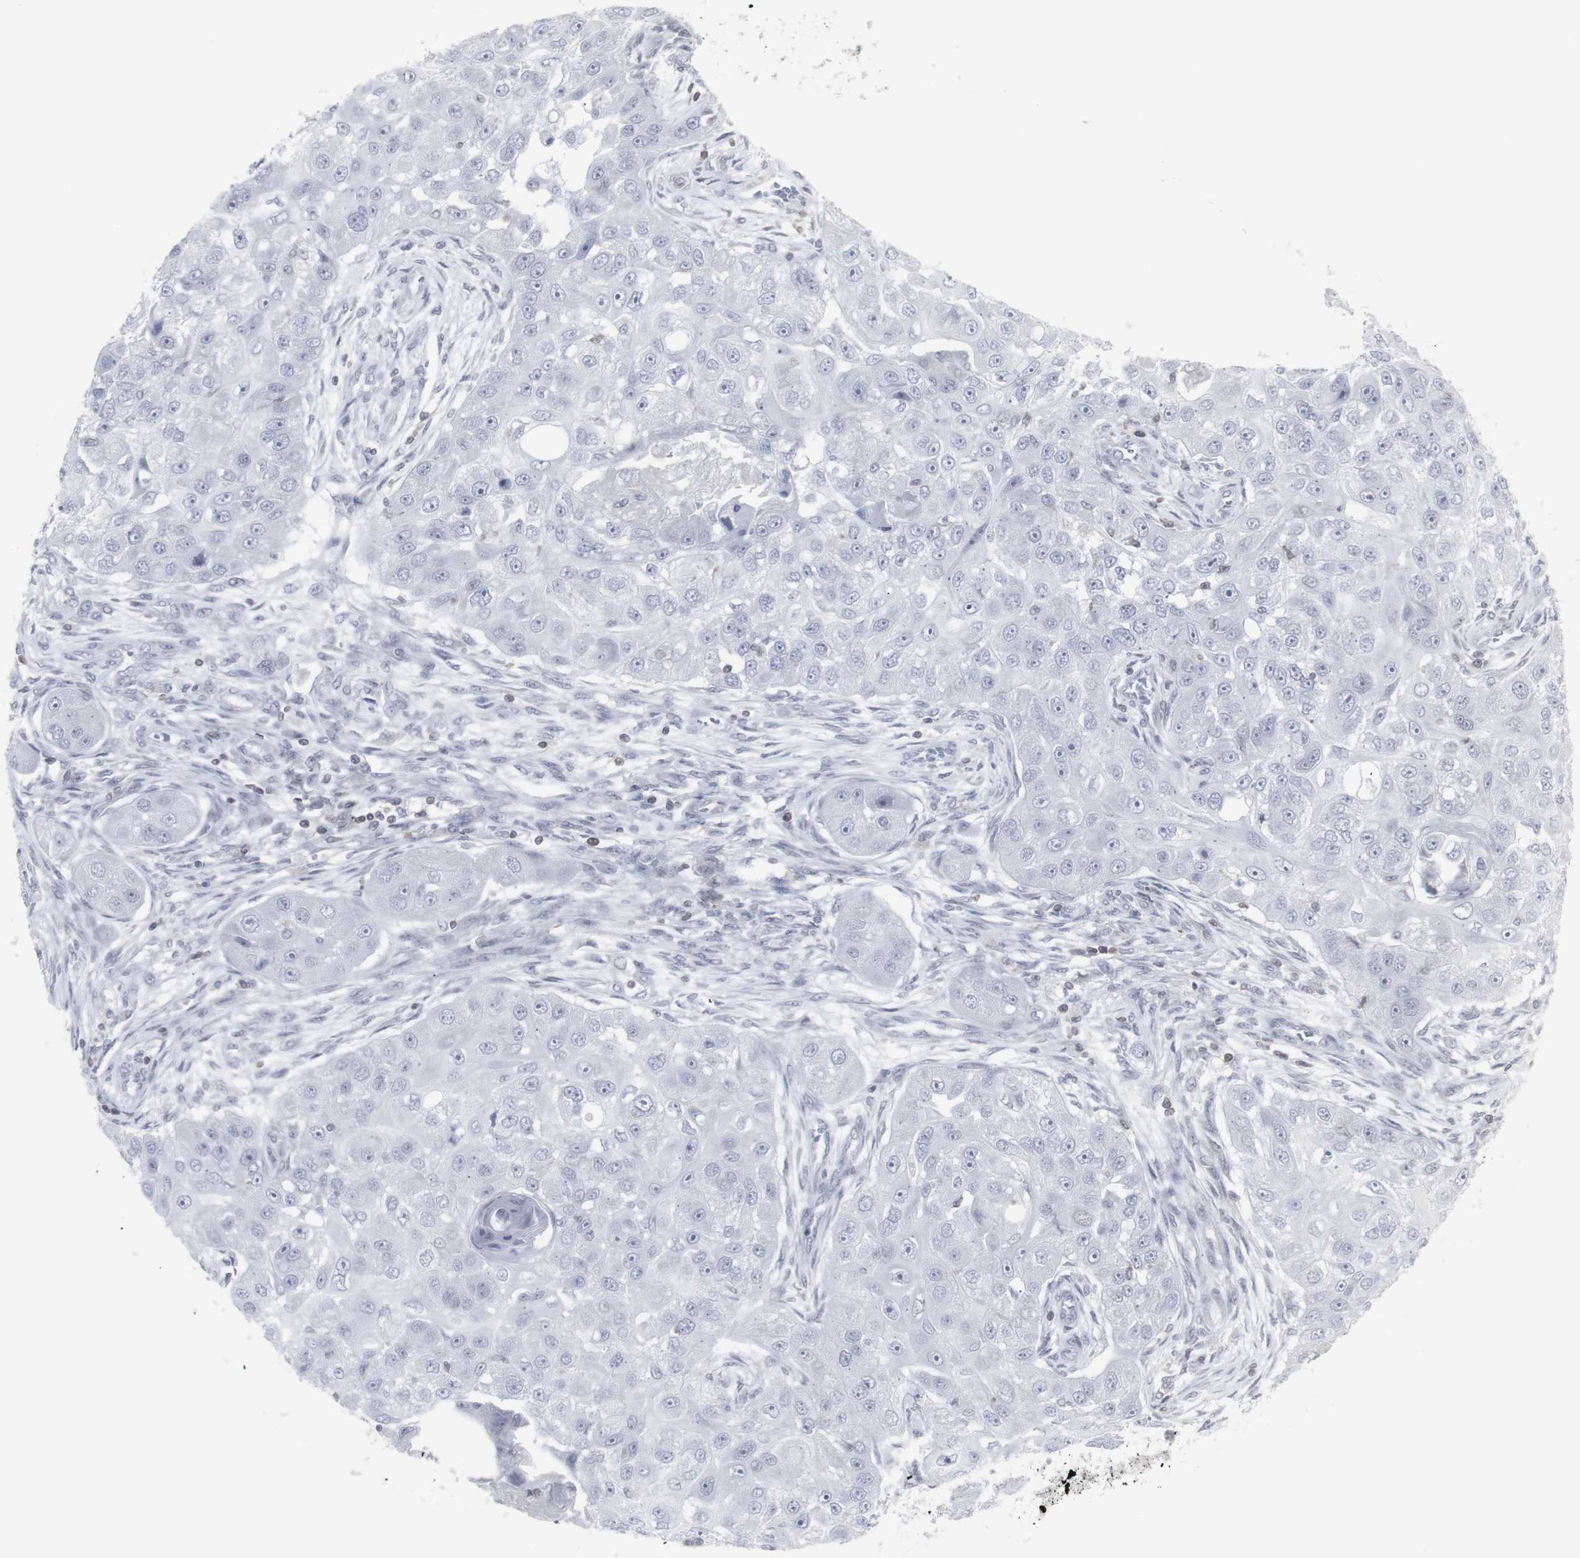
{"staining": {"intensity": "negative", "quantity": "none", "location": "none"}, "tissue": "head and neck cancer", "cell_type": "Tumor cells", "image_type": "cancer", "snomed": [{"axis": "morphology", "description": "Normal tissue, NOS"}, {"axis": "morphology", "description": "Squamous cell carcinoma, NOS"}, {"axis": "topography", "description": "Skeletal muscle"}, {"axis": "topography", "description": "Head-Neck"}], "caption": "Immunohistochemistry (IHC) micrograph of neoplastic tissue: human head and neck squamous cell carcinoma stained with DAB demonstrates no significant protein expression in tumor cells.", "gene": "APOBEC2", "patient": {"sex": "male", "age": 51}}